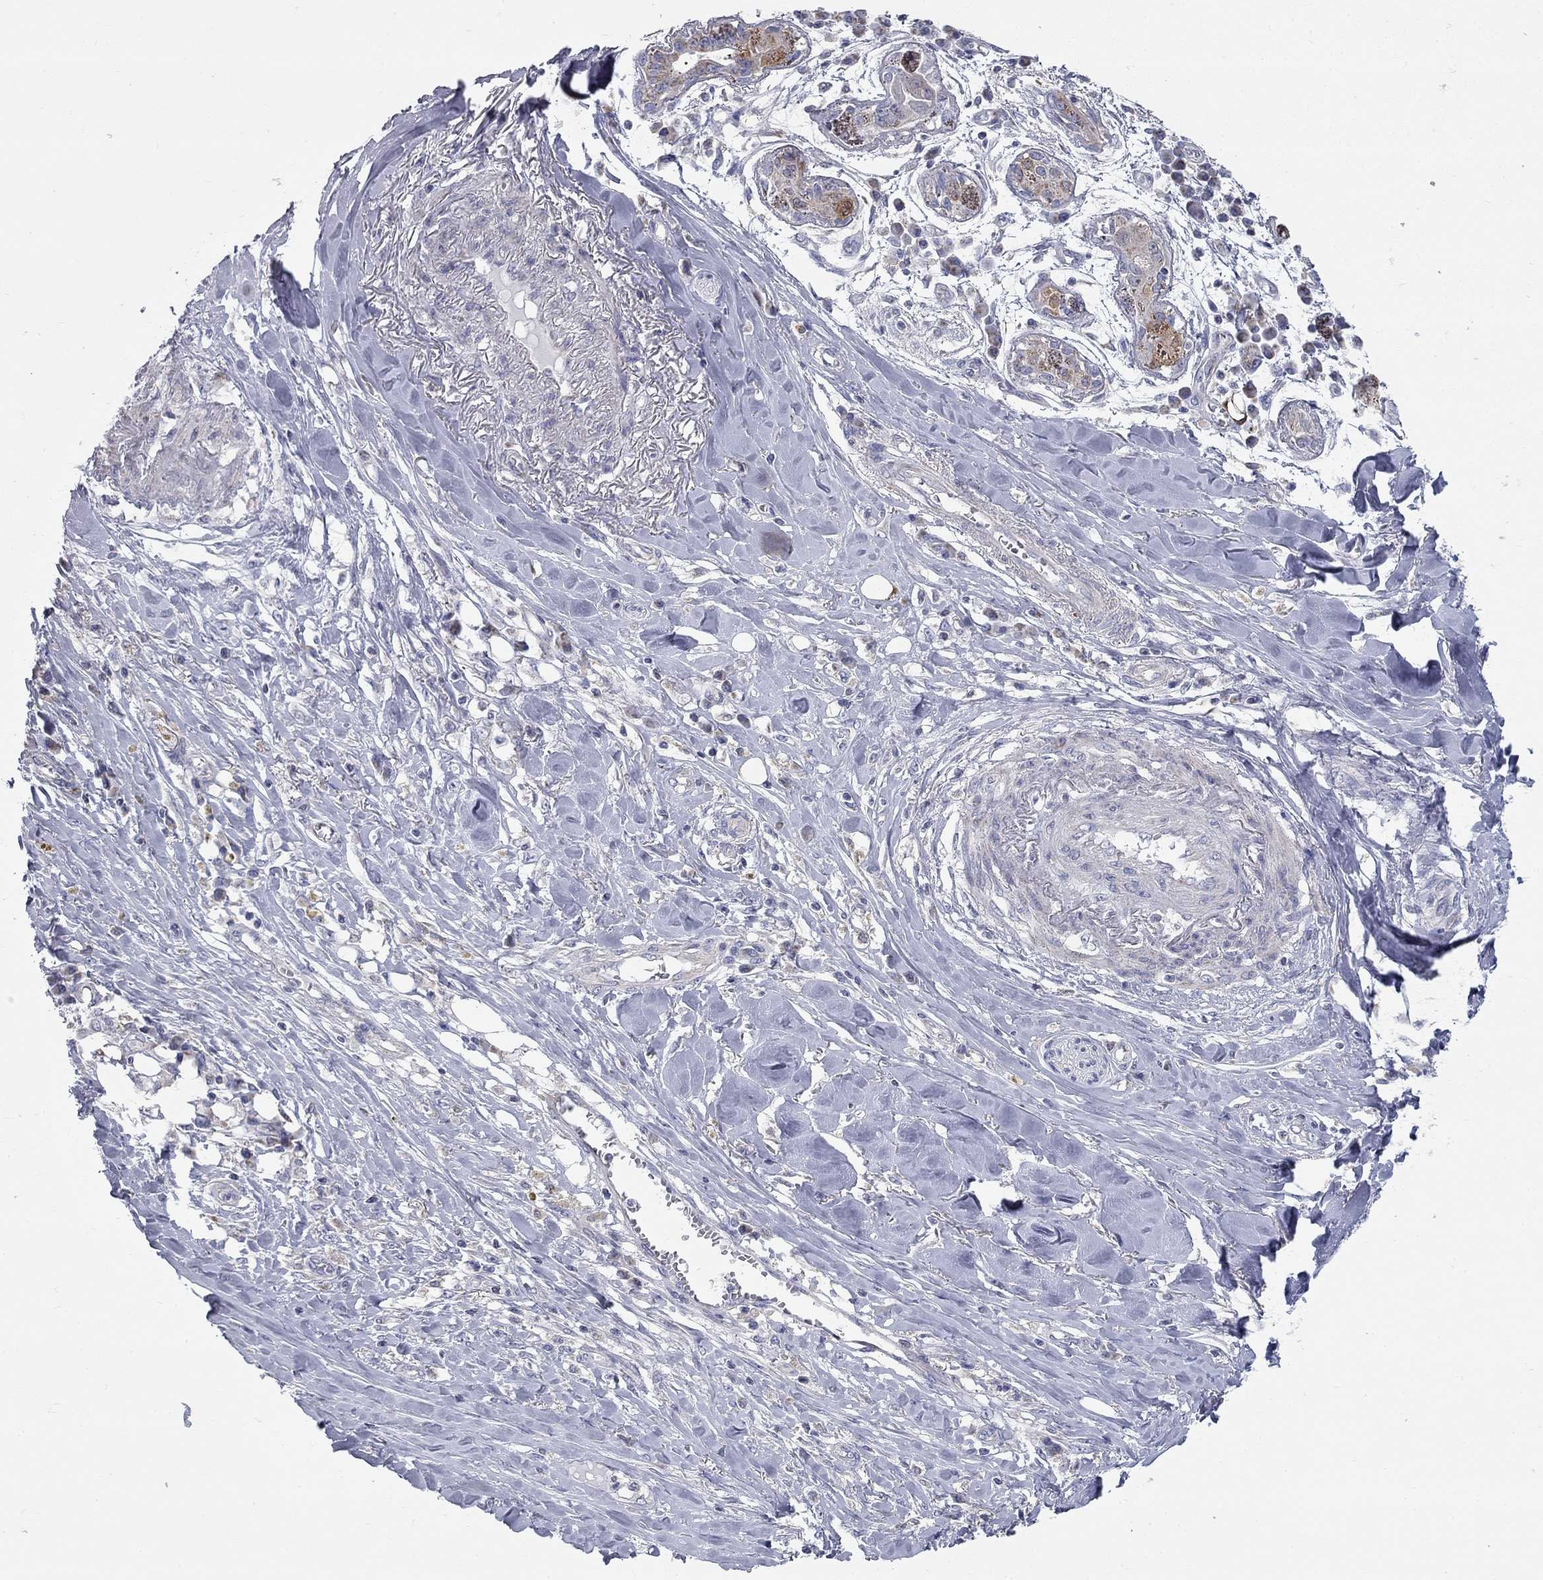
{"staining": {"intensity": "negative", "quantity": "none", "location": "none"}, "tissue": "skin cancer", "cell_type": "Tumor cells", "image_type": "cancer", "snomed": [{"axis": "morphology", "description": "Squamous cell carcinoma, NOS"}, {"axis": "topography", "description": "Skin"}], "caption": "An IHC micrograph of squamous cell carcinoma (skin) is shown. There is no staining in tumor cells of squamous cell carcinoma (skin).", "gene": "CFAP161", "patient": {"sex": "male", "age": 82}}